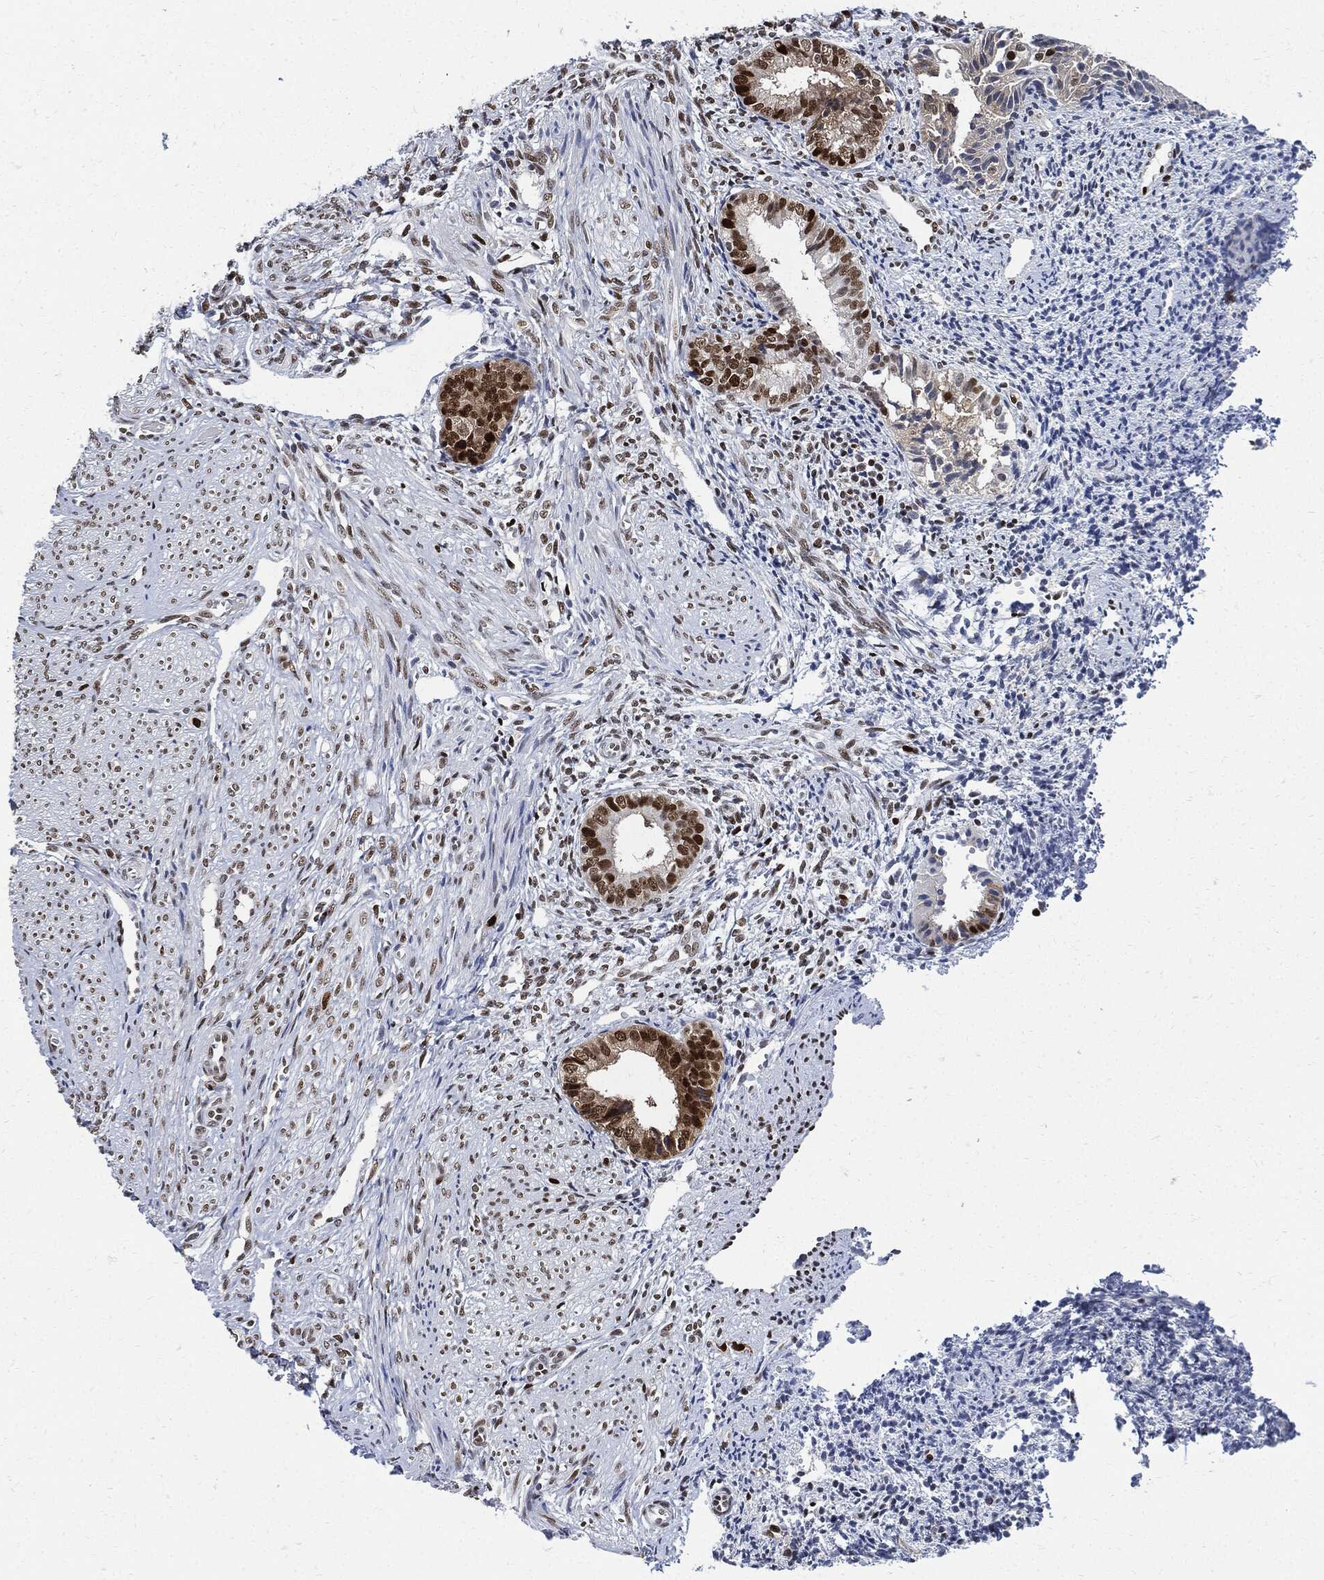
{"staining": {"intensity": "moderate", "quantity": ">75%", "location": "nuclear"}, "tissue": "endometrium", "cell_type": "Cells in endometrial stroma", "image_type": "normal", "snomed": [{"axis": "morphology", "description": "Normal tissue, NOS"}, {"axis": "topography", "description": "Endometrium"}], "caption": "Protein expression analysis of normal endometrium shows moderate nuclear positivity in approximately >75% of cells in endometrial stroma. (brown staining indicates protein expression, while blue staining denotes nuclei).", "gene": "PCNA", "patient": {"sex": "female", "age": 47}}